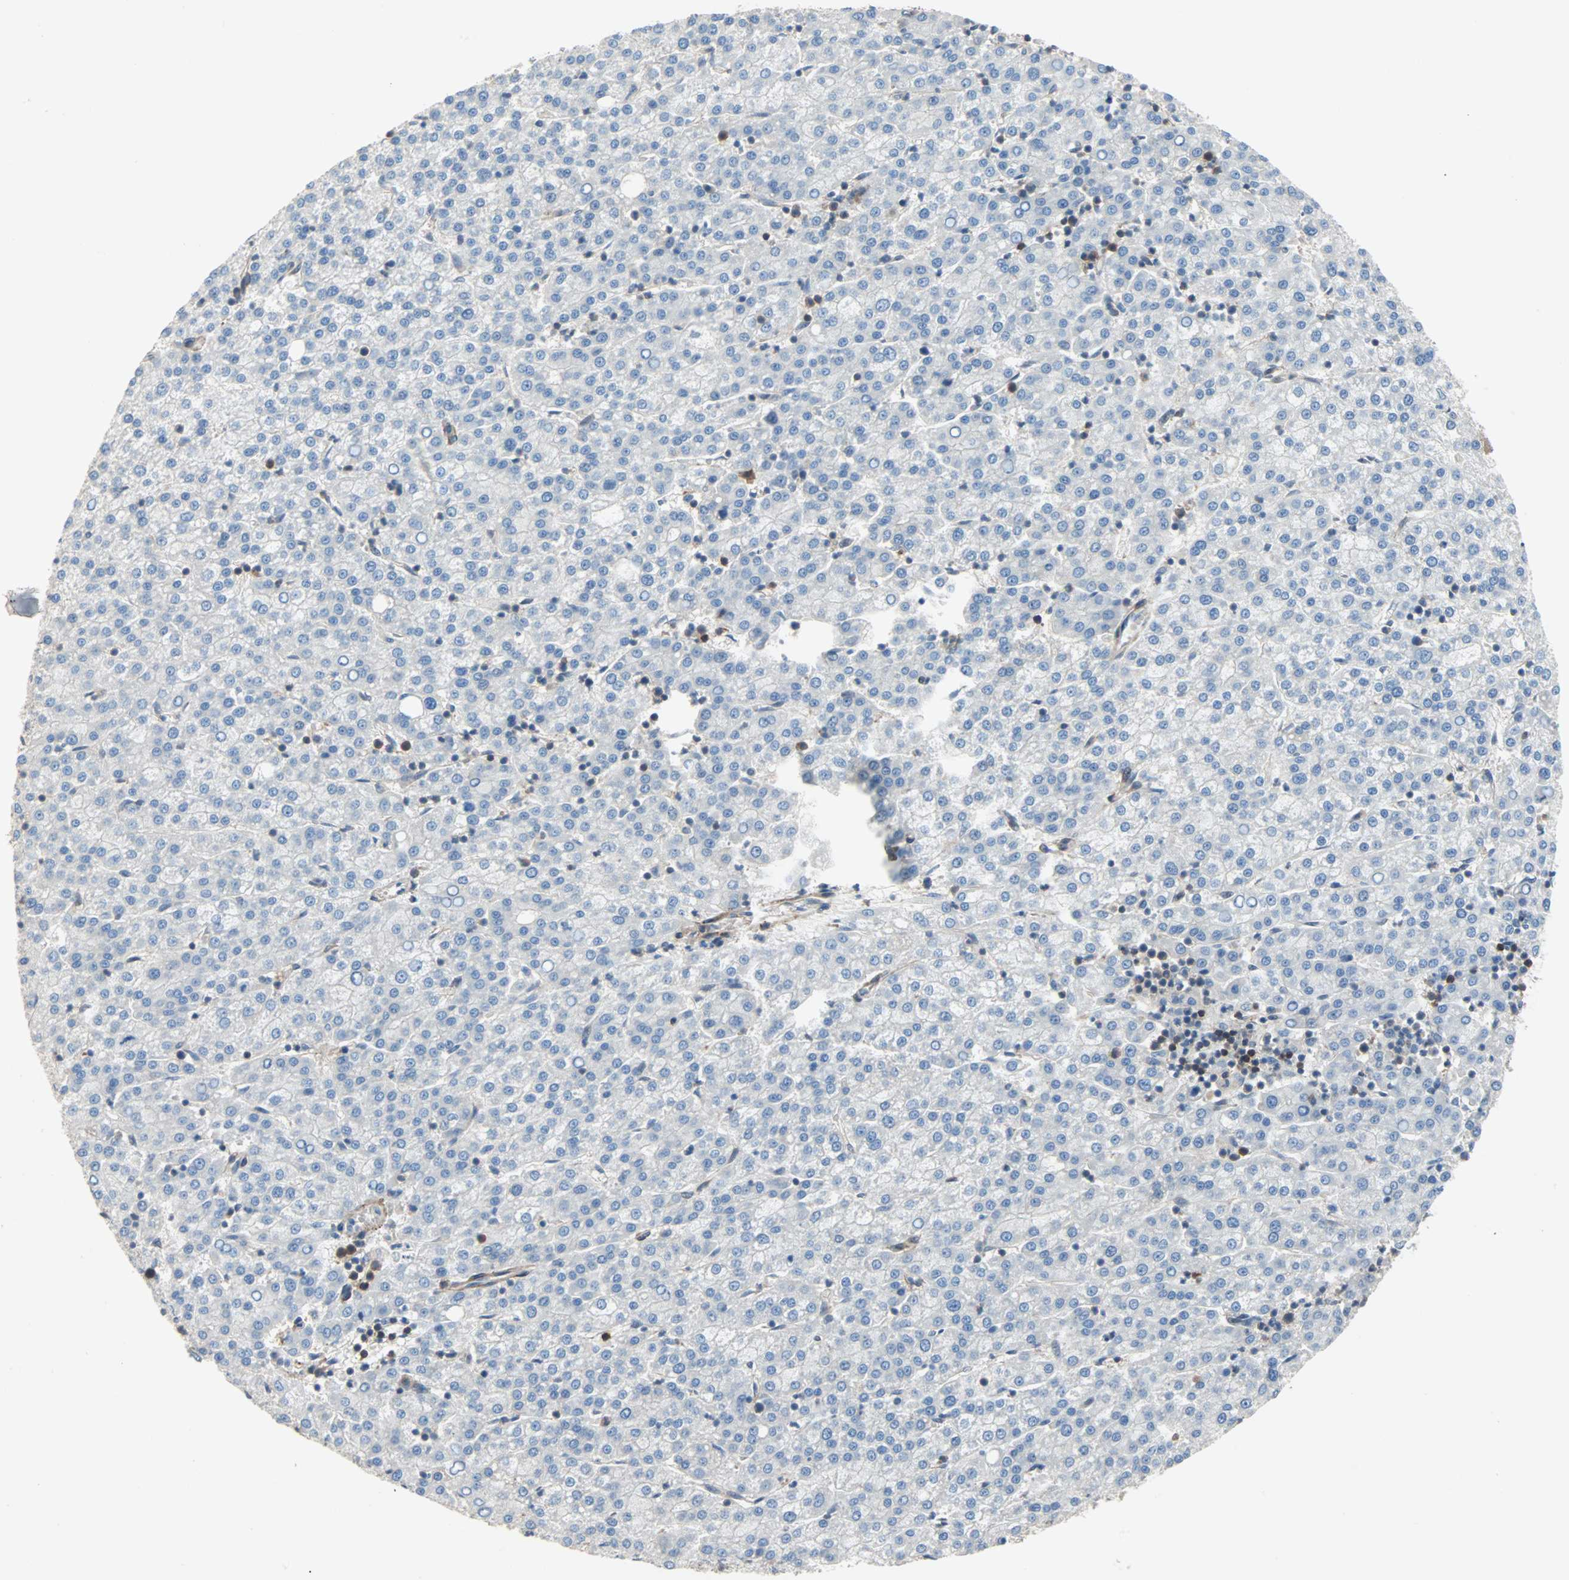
{"staining": {"intensity": "negative", "quantity": "none", "location": "none"}, "tissue": "liver cancer", "cell_type": "Tumor cells", "image_type": "cancer", "snomed": [{"axis": "morphology", "description": "Carcinoma, Hepatocellular, NOS"}, {"axis": "topography", "description": "Liver"}], "caption": "This is an immunohistochemistry (IHC) photomicrograph of liver hepatocellular carcinoma. There is no expression in tumor cells.", "gene": "TNFRSF12A", "patient": {"sex": "female", "age": 58}}